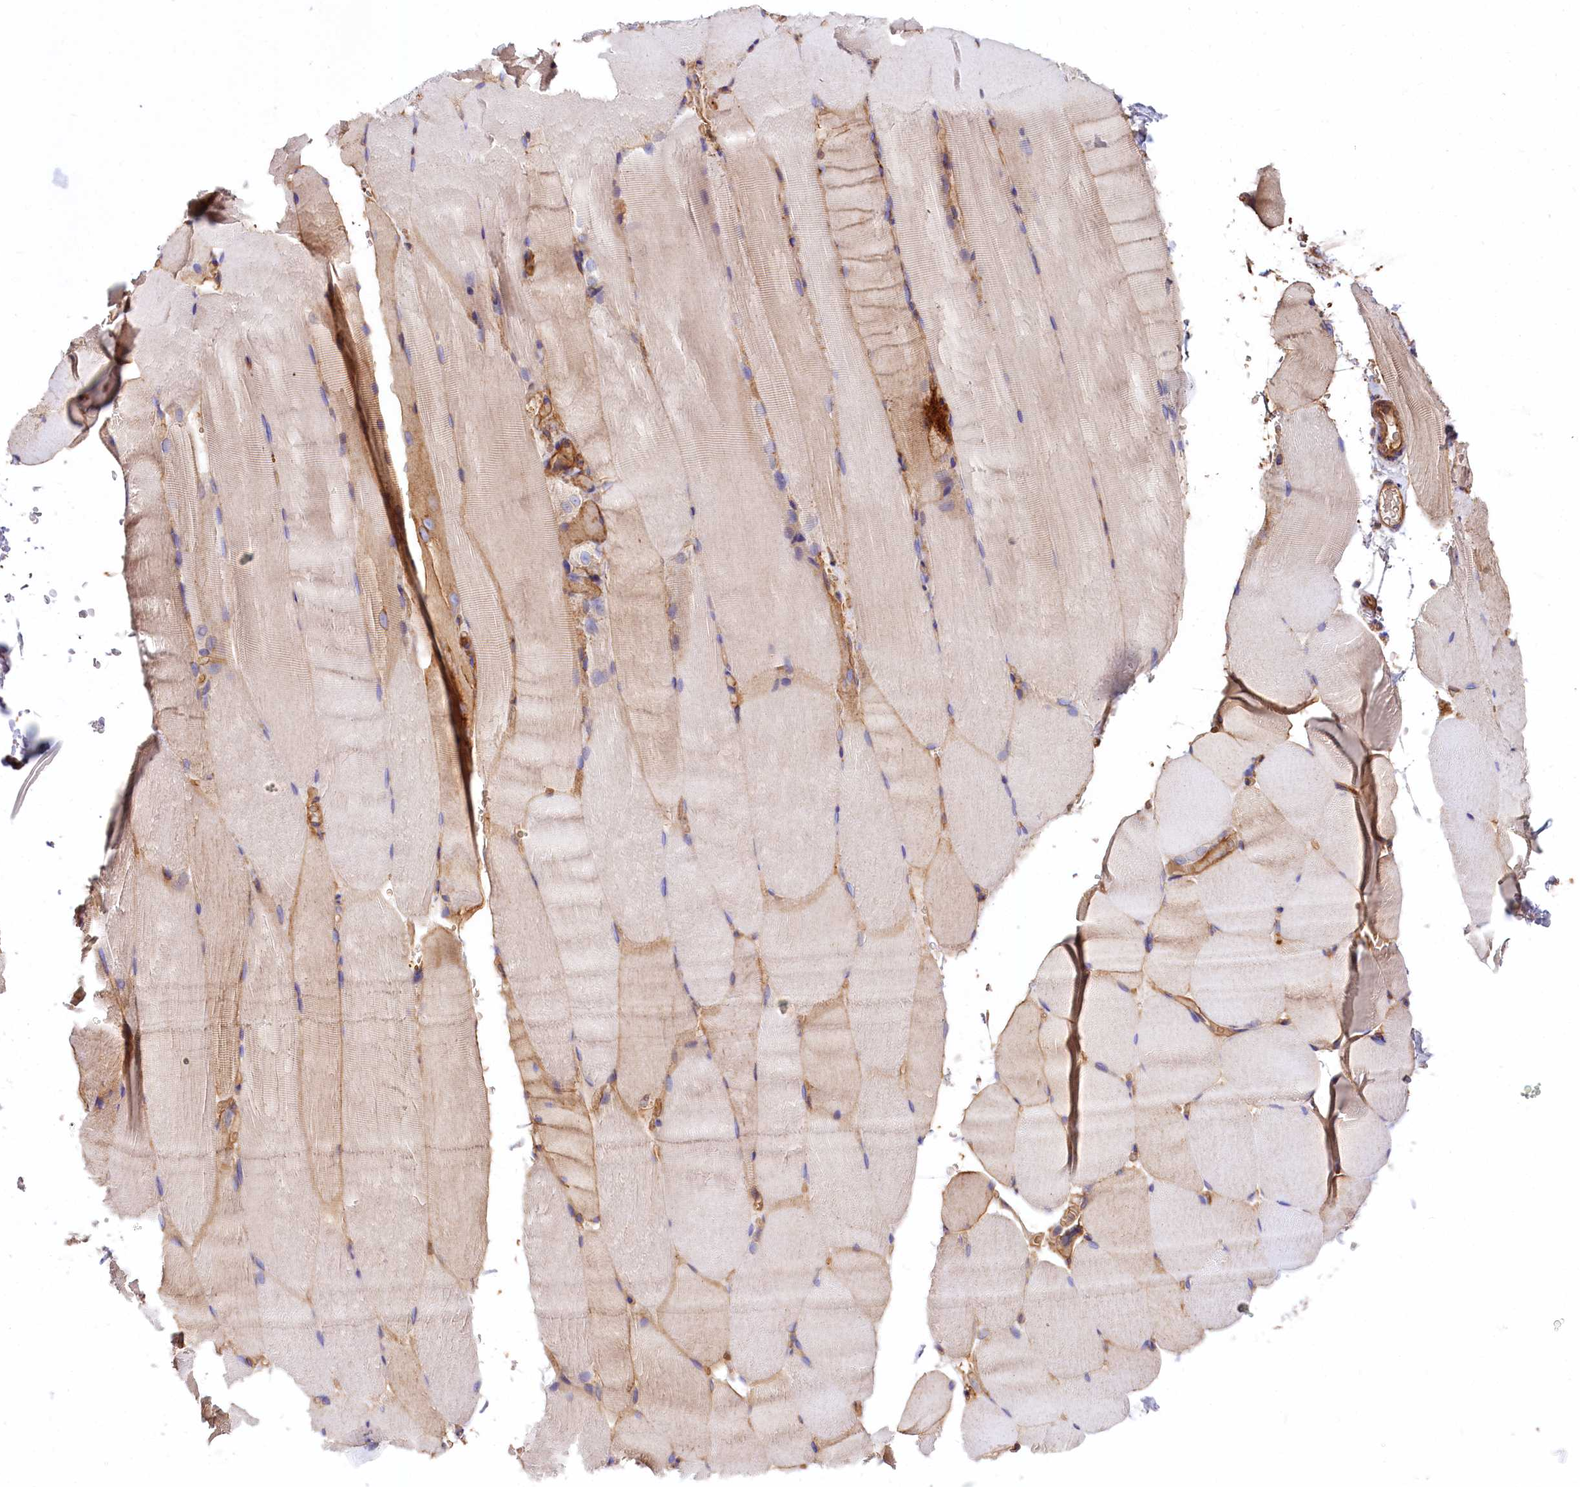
{"staining": {"intensity": "moderate", "quantity": "<25%", "location": "cytoplasmic/membranous"}, "tissue": "skeletal muscle", "cell_type": "Myocytes", "image_type": "normal", "snomed": [{"axis": "morphology", "description": "Normal tissue, NOS"}, {"axis": "topography", "description": "Skeletal muscle"}, {"axis": "topography", "description": "Parathyroid gland"}], "caption": "DAB (3,3'-diaminobenzidine) immunohistochemical staining of normal human skeletal muscle displays moderate cytoplasmic/membranous protein positivity in about <25% of myocytes.", "gene": "ANO6", "patient": {"sex": "female", "age": 37}}